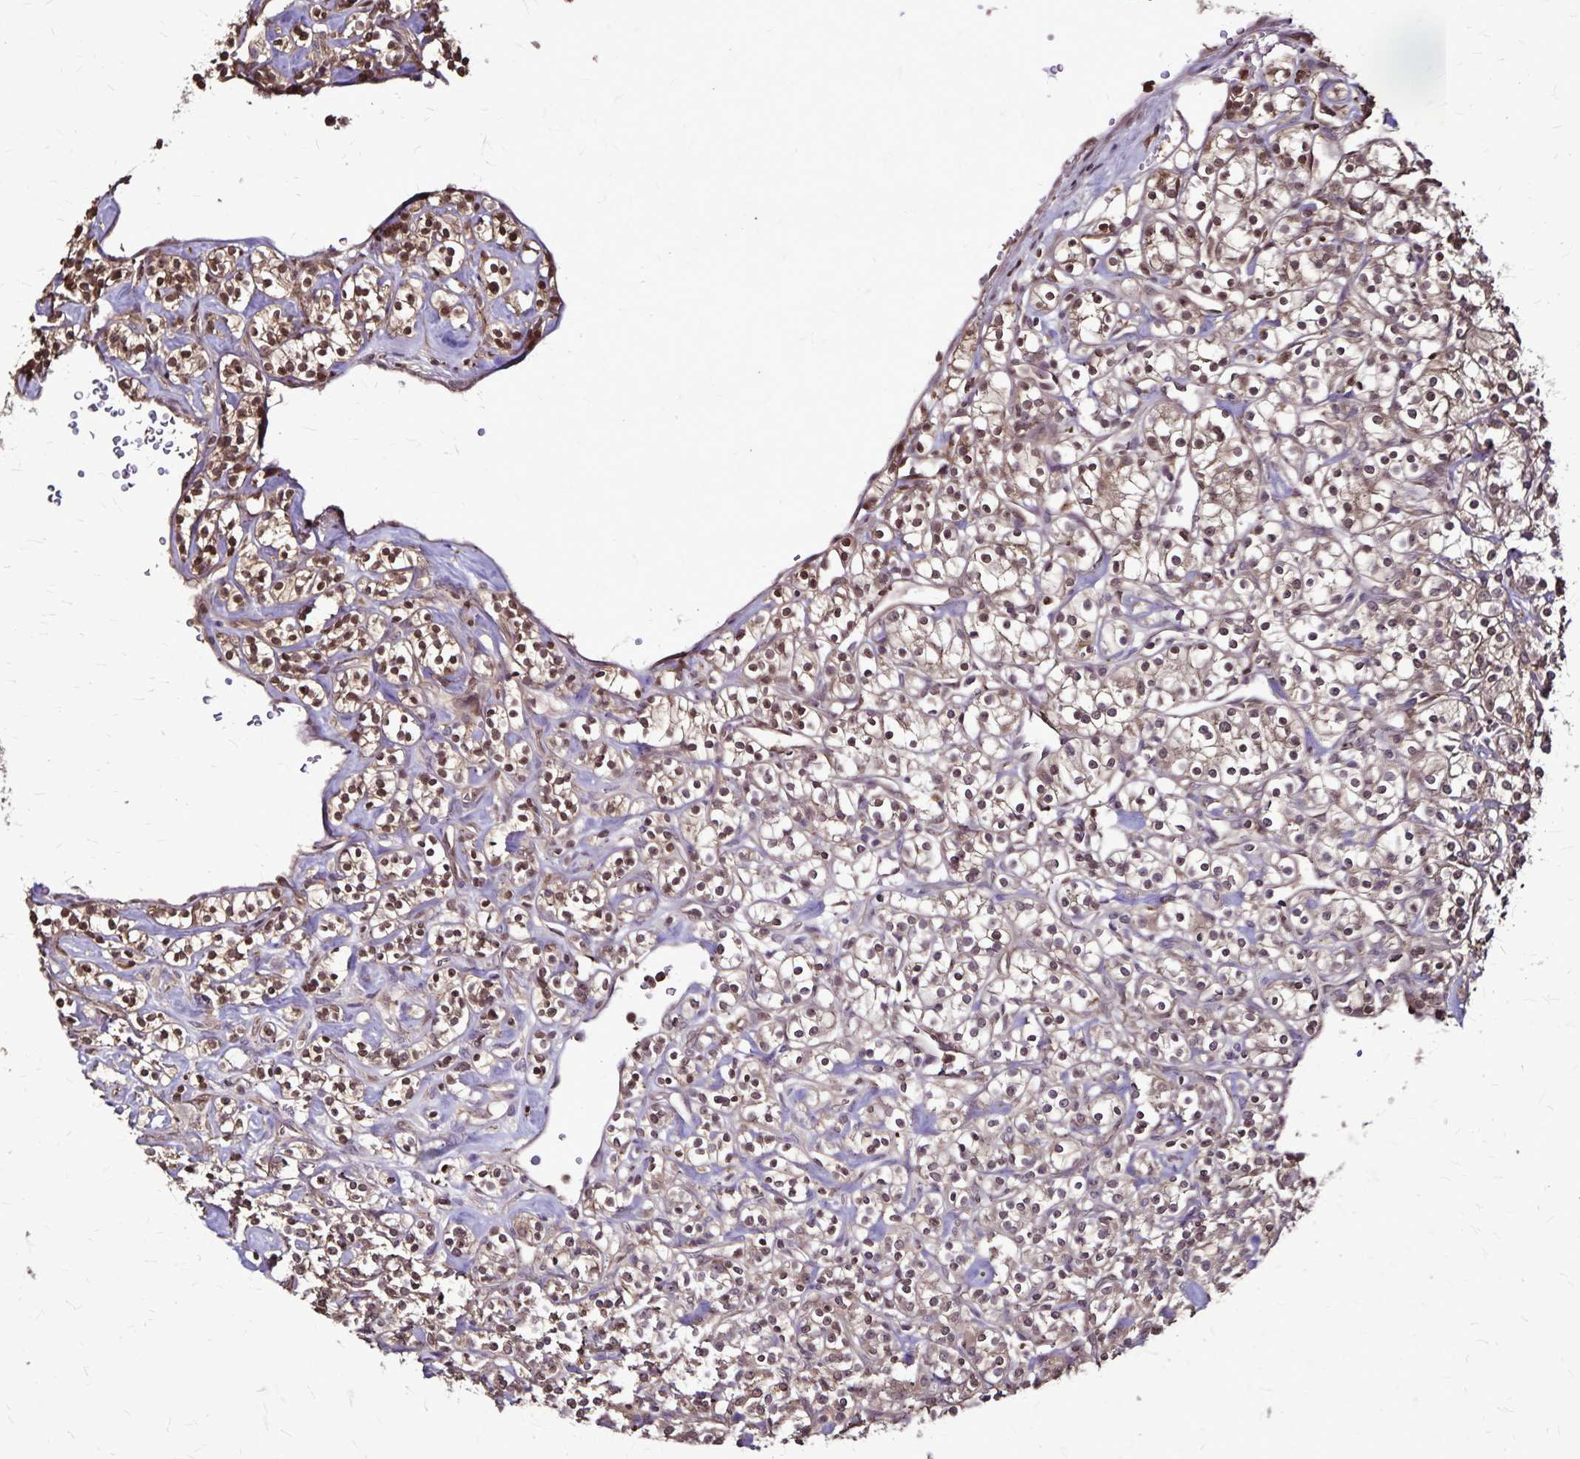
{"staining": {"intensity": "weak", "quantity": ">75%", "location": "cytoplasmic/membranous,nuclear"}, "tissue": "renal cancer", "cell_type": "Tumor cells", "image_type": "cancer", "snomed": [{"axis": "morphology", "description": "Adenocarcinoma, NOS"}, {"axis": "topography", "description": "Kidney"}], "caption": "Tumor cells display low levels of weak cytoplasmic/membranous and nuclear expression in approximately >75% of cells in human renal adenocarcinoma. The protein is stained brown, and the nuclei are stained in blue (DAB IHC with brightfield microscopy, high magnification).", "gene": "CHMP1B", "patient": {"sex": "male", "age": 77}}